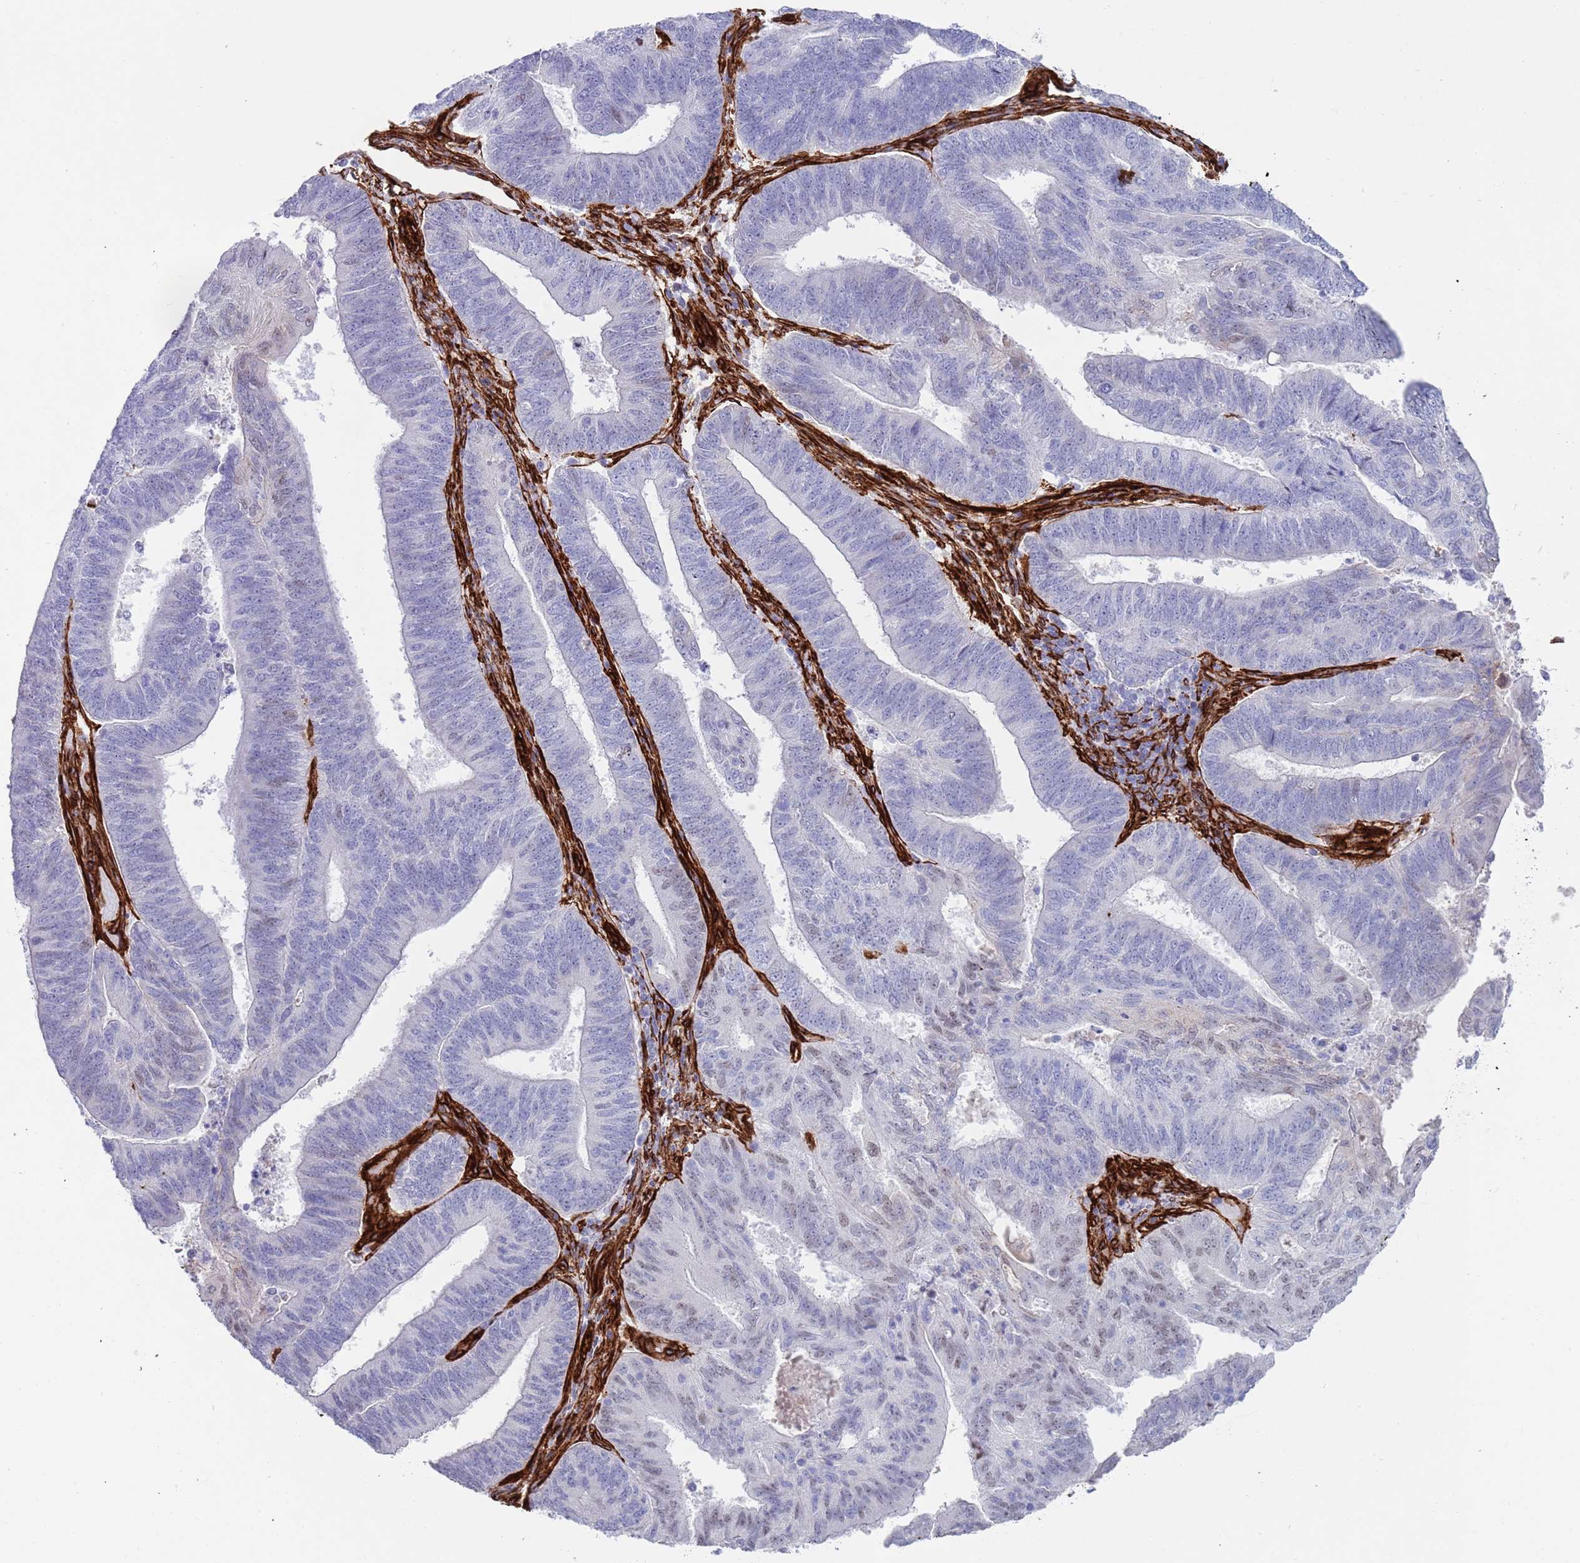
{"staining": {"intensity": "negative", "quantity": "none", "location": "none"}, "tissue": "endometrial cancer", "cell_type": "Tumor cells", "image_type": "cancer", "snomed": [{"axis": "morphology", "description": "Adenocarcinoma, NOS"}, {"axis": "topography", "description": "Endometrium"}], "caption": "High magnification brightfield microscopy of endometrial cancer (adenocarcinoma) stained with DAB (brown) and counterstained with hematoxylin (blue): tumor cells show no significant expression.", "gene": "CAV2", "patient": {"sex": "female", "age": 70}}